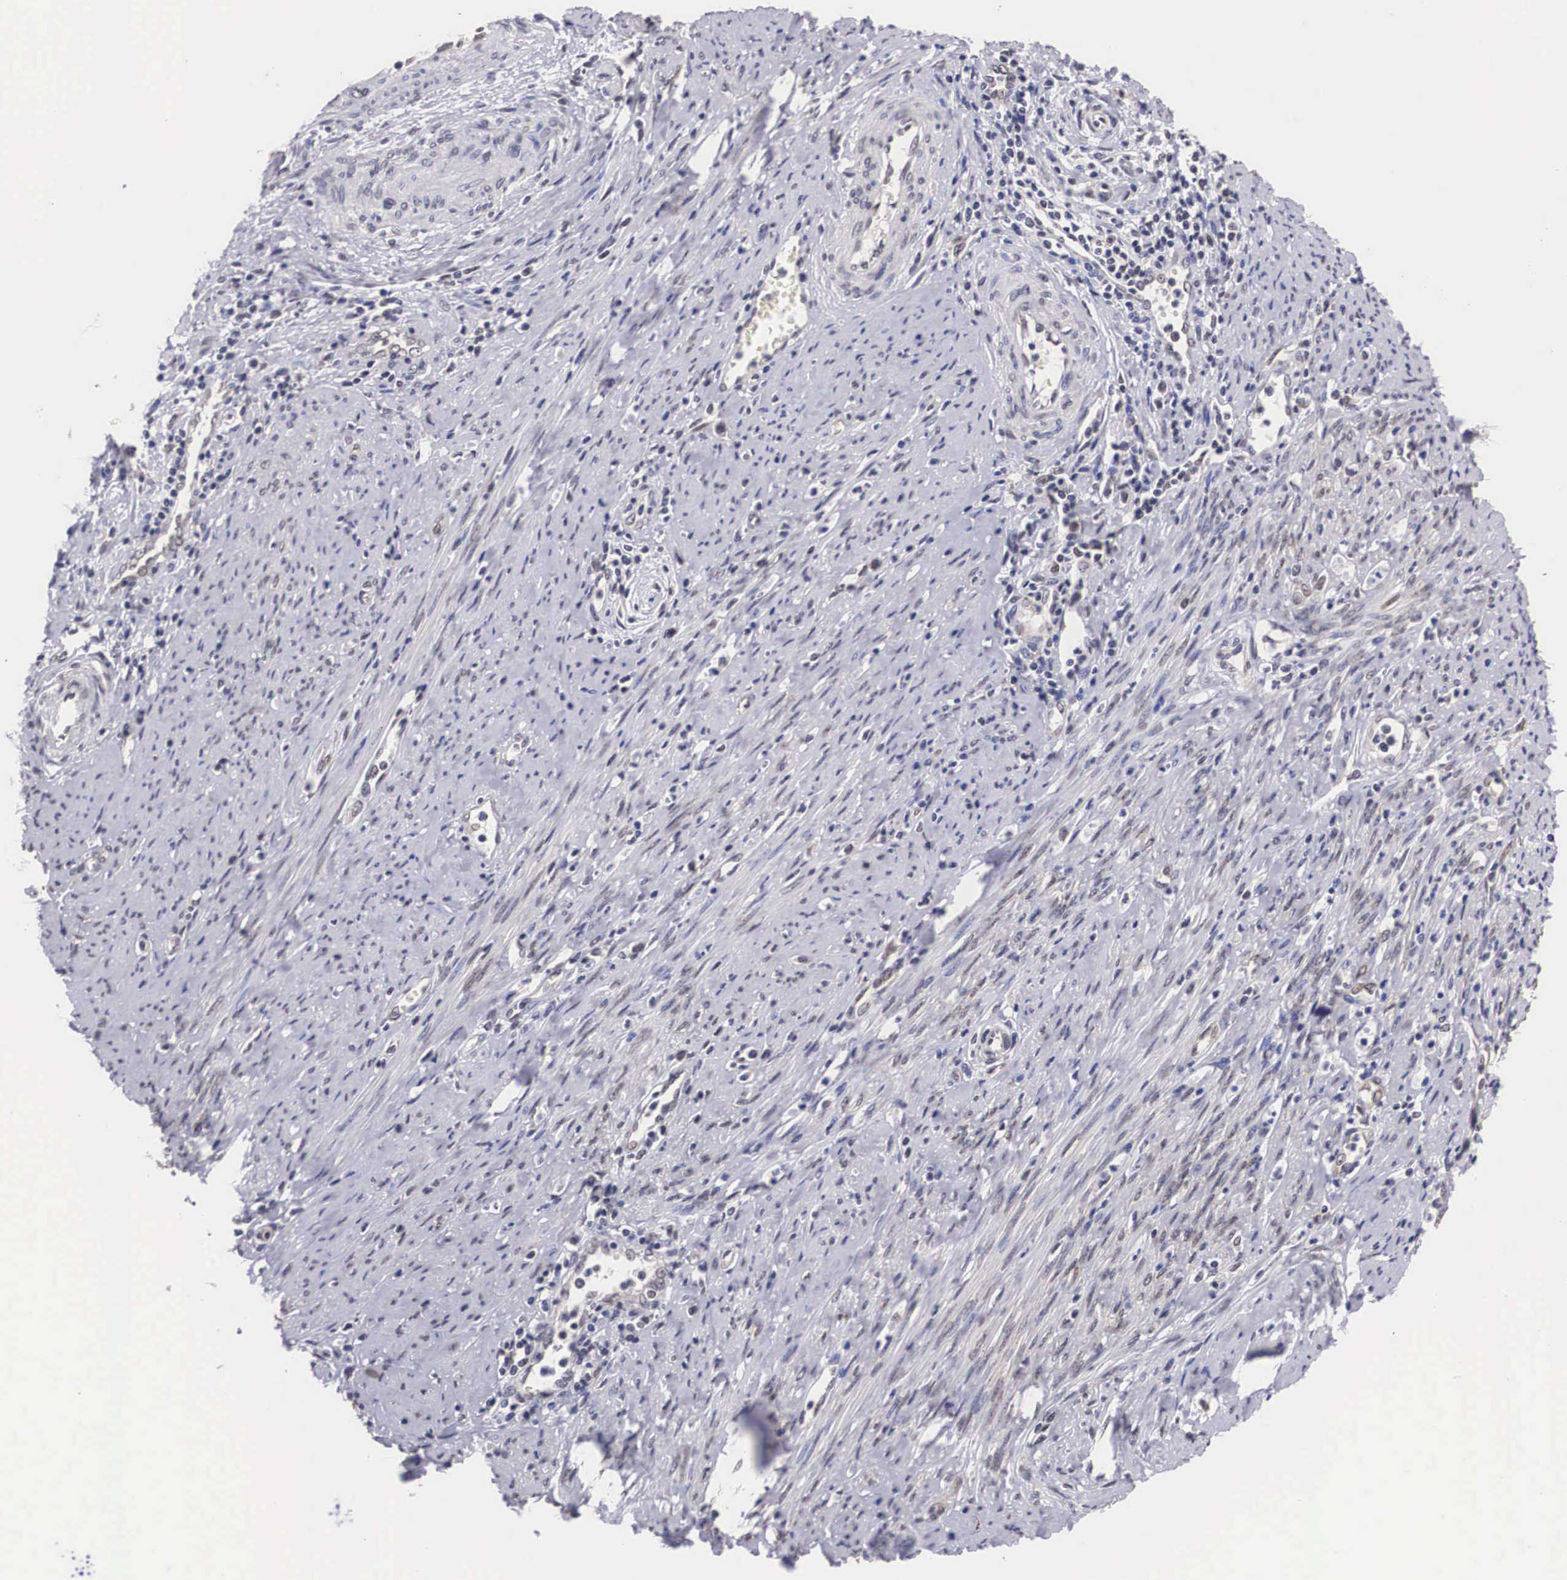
{"staining": {"intensity": "weak", "quantity": "25%-75%", "location": "cytoplasmic/membranous"}, "tissue": "cervical cancer", "cell_type": "Tumor cells", "image_type": "cancer", "snomed": [{"axis": "morphology", "description": "Normal tissue, NOS"}, {"axis": "morphology", "description": "Adenocarcinoma, NOS"}, {"axis": "topography", "description": "Cervix"}], "caption": "Immunohistochemical staining of human cervical cancer (adenocarcinoma) demonstrates low levels of weak cytoplasmic/membranous protein staining in about 25%-75% of tumor cells.", "gene": "OTX2", "patient": {"sex": "female", "age": 34}}